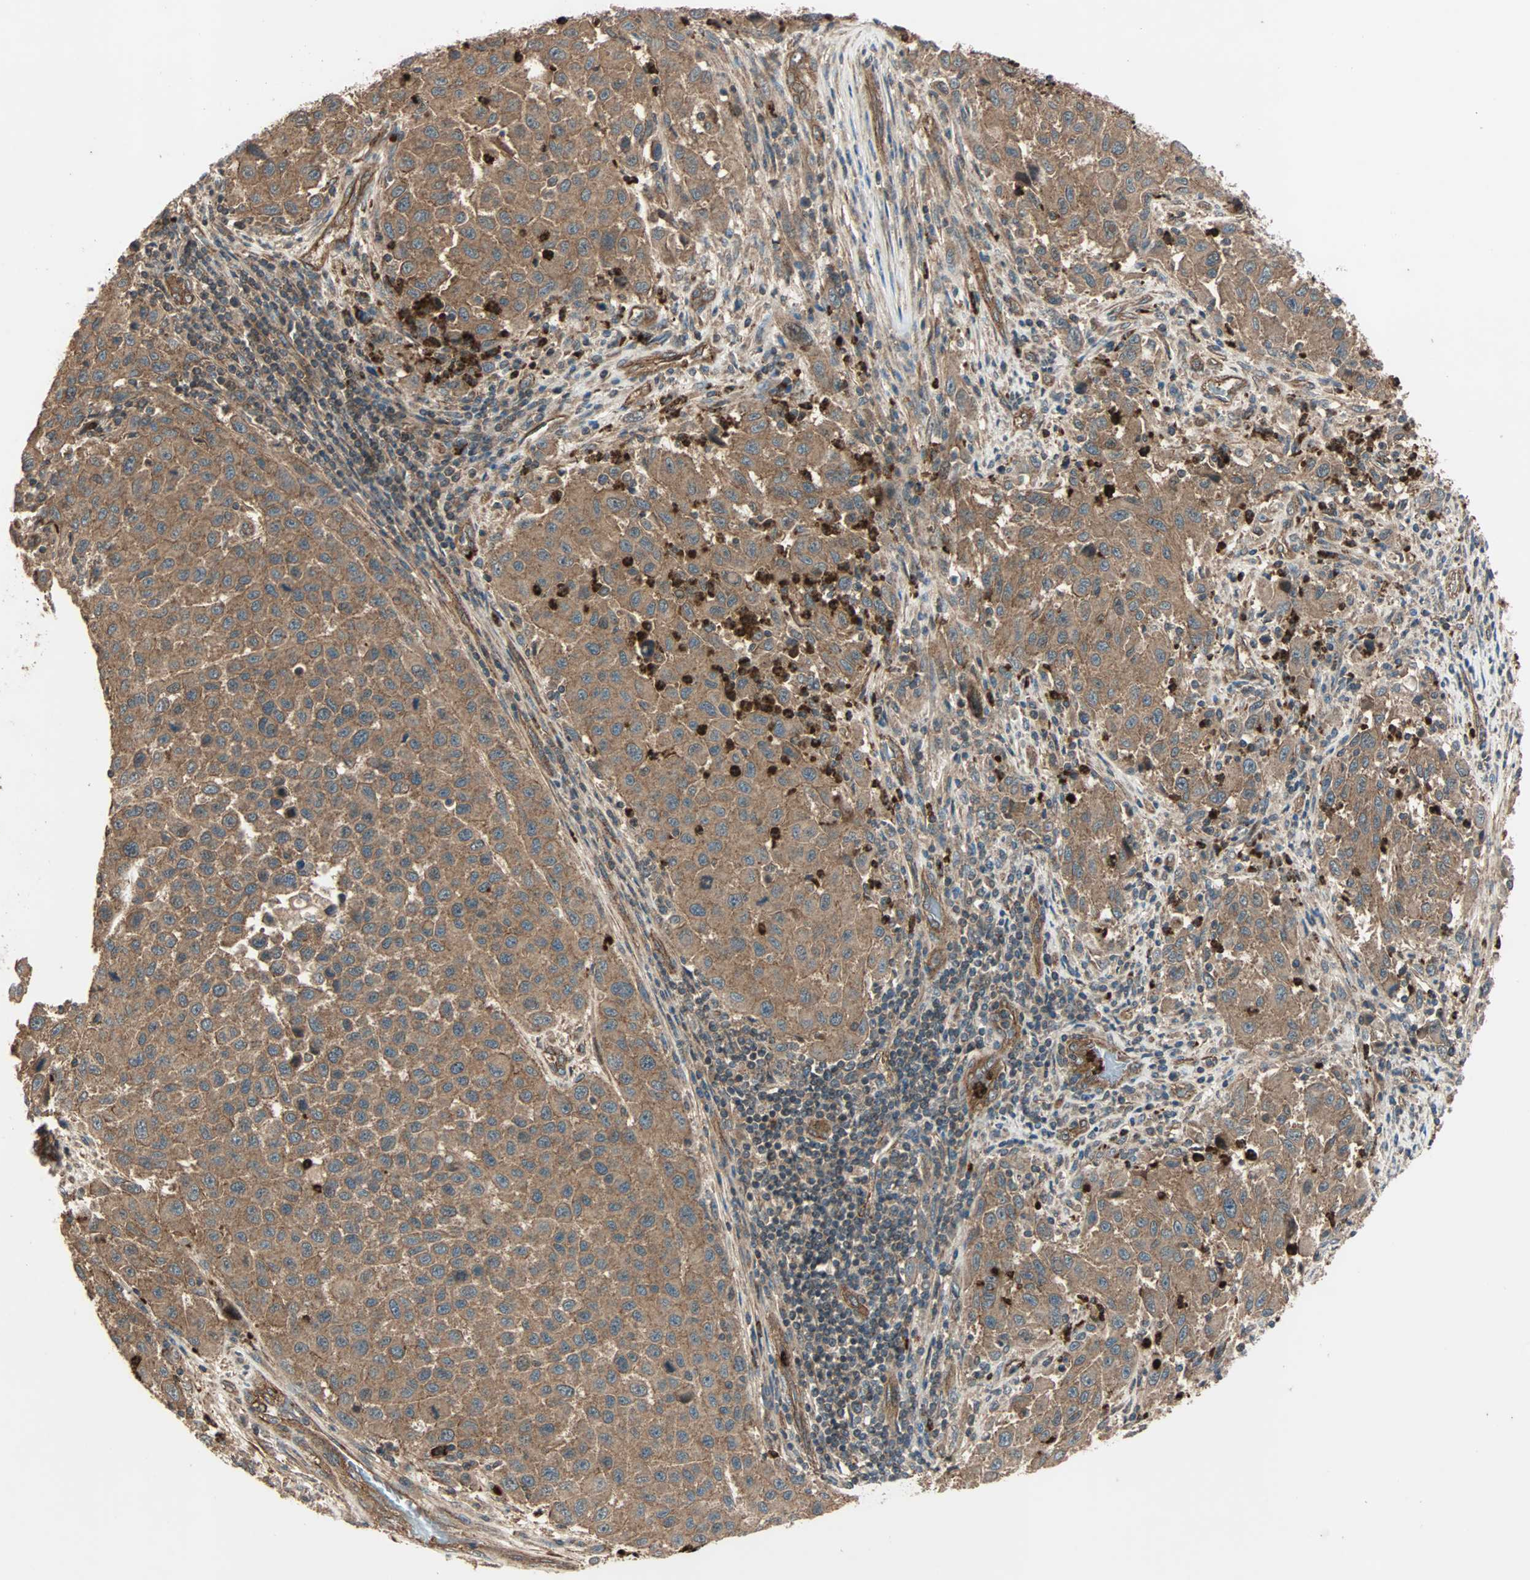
{"staining": {"intensity": "moderate", "quantity": ">75%", "location": "cytoplasmic/membranous"}, "tissue": "melanoma", "cell_type": "Tumor cells", "image_type": "cancer", "snomed": [{"axis": "morphology", "description": "Malignant melanoma, Metastatic site"}, {"axis": "topography", "description": "Lymph node"}], "caption": "A high-resolution photomicrograph shows immunohistochemistry (IHC) staining of melanoma, which displays moderate cytoplasmic/membranous expression in approximately >75% of tumor cells.", "gene": "GCK", "patient": {"sex": "male", "age": 61}}